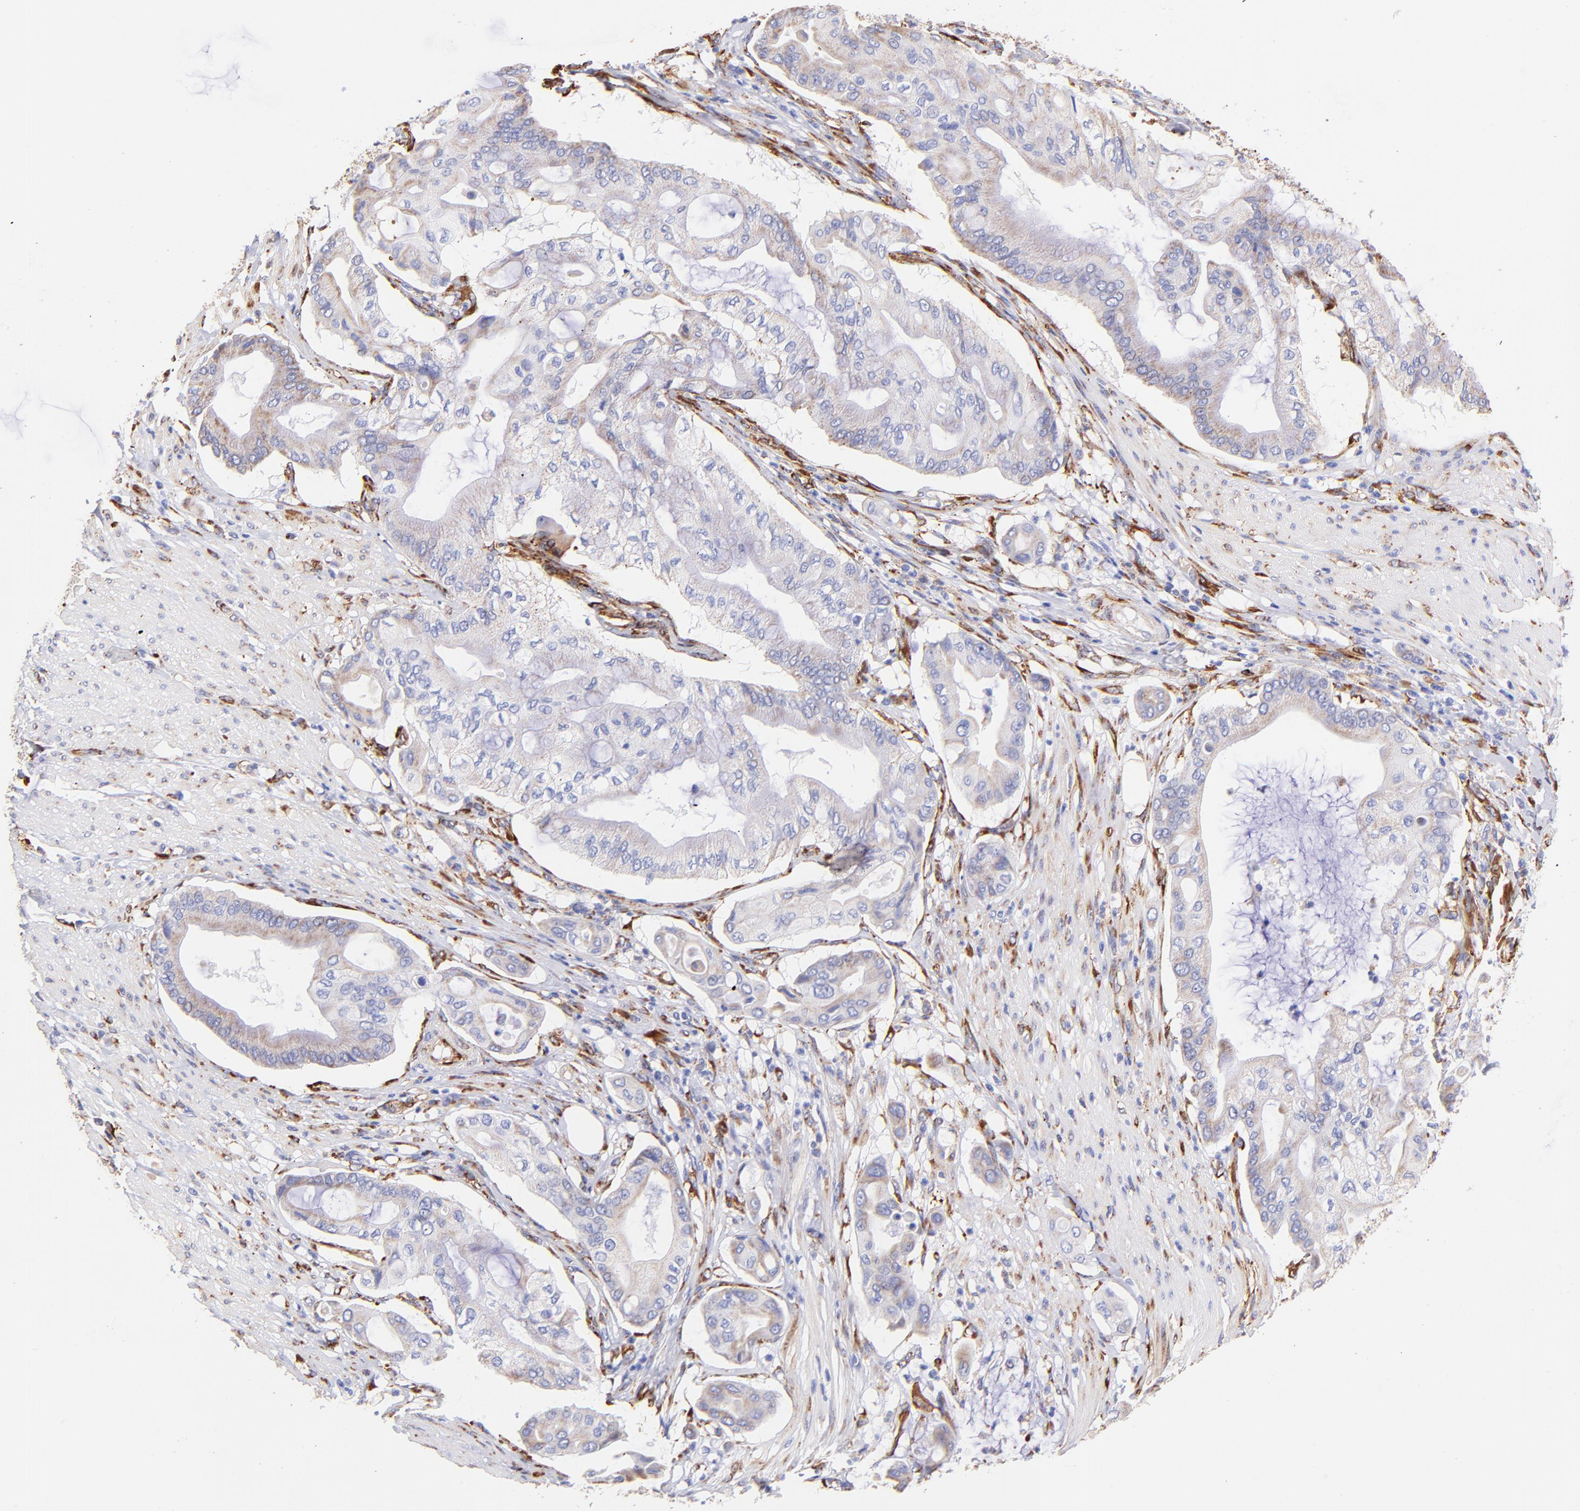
{"staining": {"intensity": "weak", "quantity": ">75%", "location": "cytoplasmic/membranous"}, "tissue": "pancreatic cancer", "cell_type": "Tumor cells", "image_type": "cancer", "snomed": [{"axis": "morphology", "description": "Adenocarcinoma, NOS"}, {"axis": "morphology", "description": "Adenocarcinoma, metastatic, NOS"}, {"axis": "topography", "description": "Lymph node"}, {"axis": "topography", "description": "Pancreas"}, {"axis": "topography", "description": "Duodenum"}], "caption": "A brown stain highlights weak cytoplasmic/membranous staining of a protein in pancreatic cancer tumor cells.", "gene": "SPARC", "patient": {"sex": "female", "age": 64}}